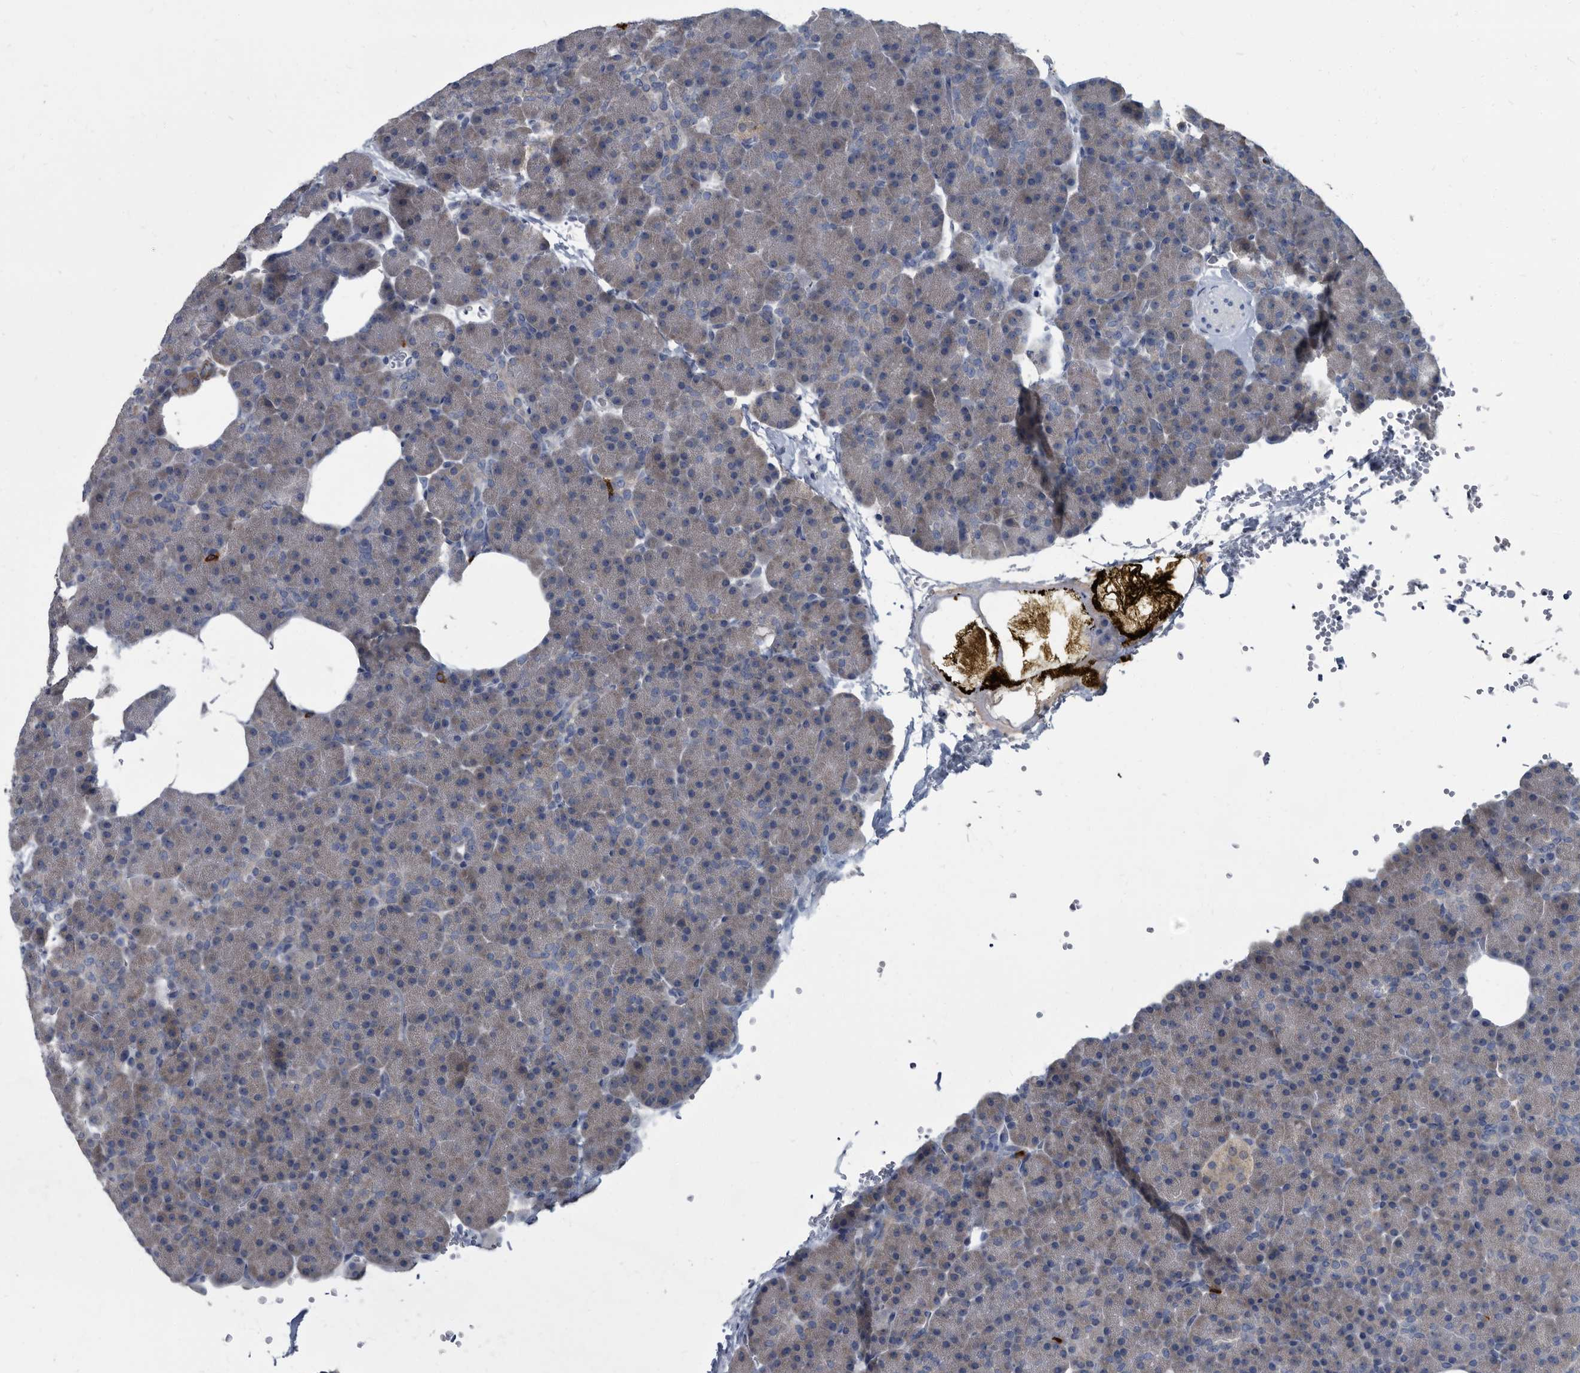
{"staining": {"intensity": "weak", "quantity": "<25%", "location": "cytoplasmic/membranous"}, "tissue": "pancreas", "cell_type": "Exocrine glandular cells", "image_type": "normal", "snomed": [{"axis": "morphology", "description": "Normal tissue, NOS"}, {"axis": "morphology", "description": "Carcinoid, malignant, NOS"}, {"axis": "topography", "description": "Pancreas"}], "caption": "There is no significant positivity in exocrine glandular cells of pancreas. (DAB (3,3'-diaminobenzidine) immunohistochemistry, high magnification).", "gene": "CDV3", "patient": {"sex": "female", "age": 35}}